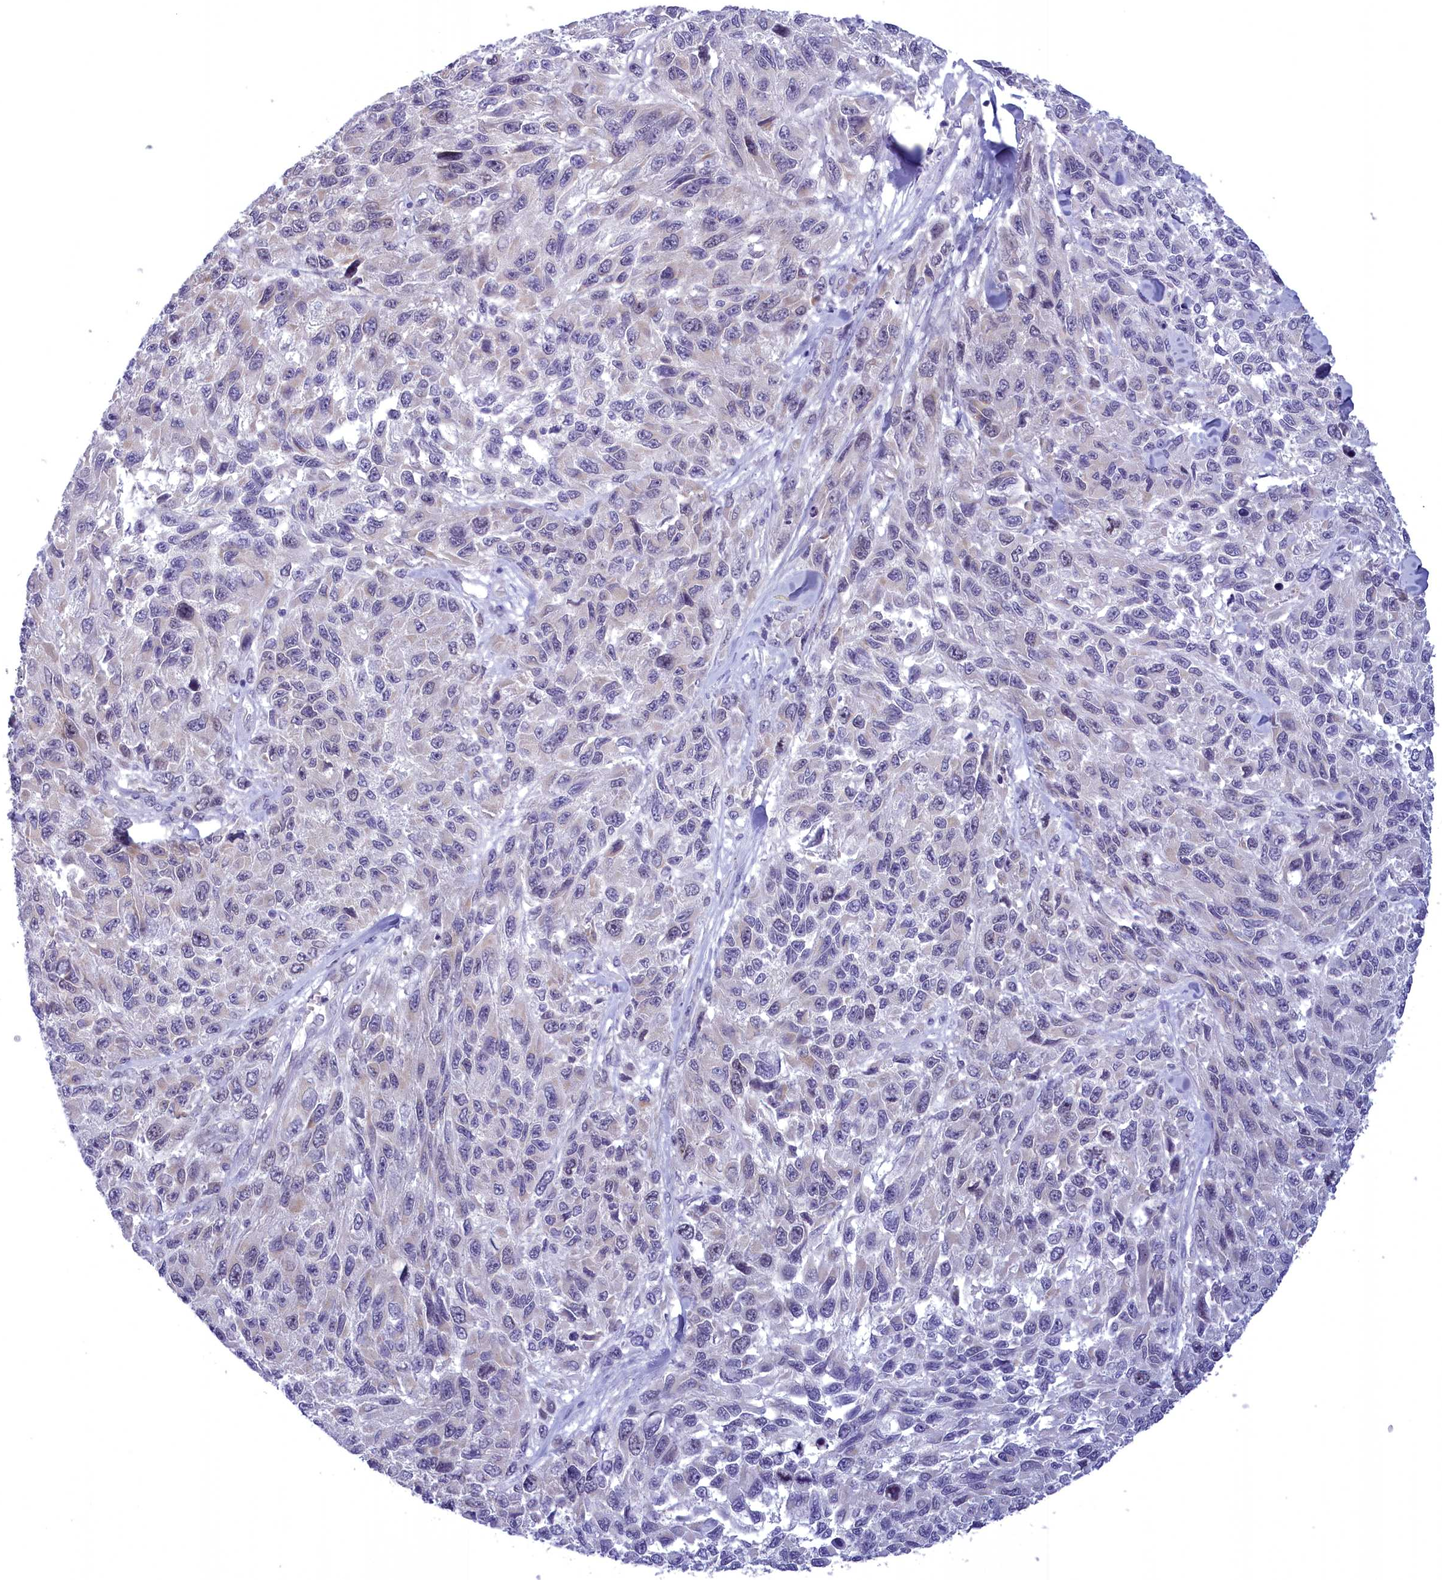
{"staining": {"intensity": "negative", "quantity": "none", "location": "none"}, "tissue": "melanoma", "cell_type": "Tumor cells", "image_type": "cancer", "snomed": [{"axis": "morphology", "description": "Malignant melanoma, NOS"}, {"axis": "topography", "description": "Skin"}], "caption": "The immunohistochemistry micrograph has no significant positivity in tumor cells of melanoma tissue. (DAB (3,3'-diaminobenzidine) immunohistochemistry (IHC) visualized using brightfield microscopy, high magnification).", "gene": "FAM149B1", "patient": {"sex": "female", "age": 96}}